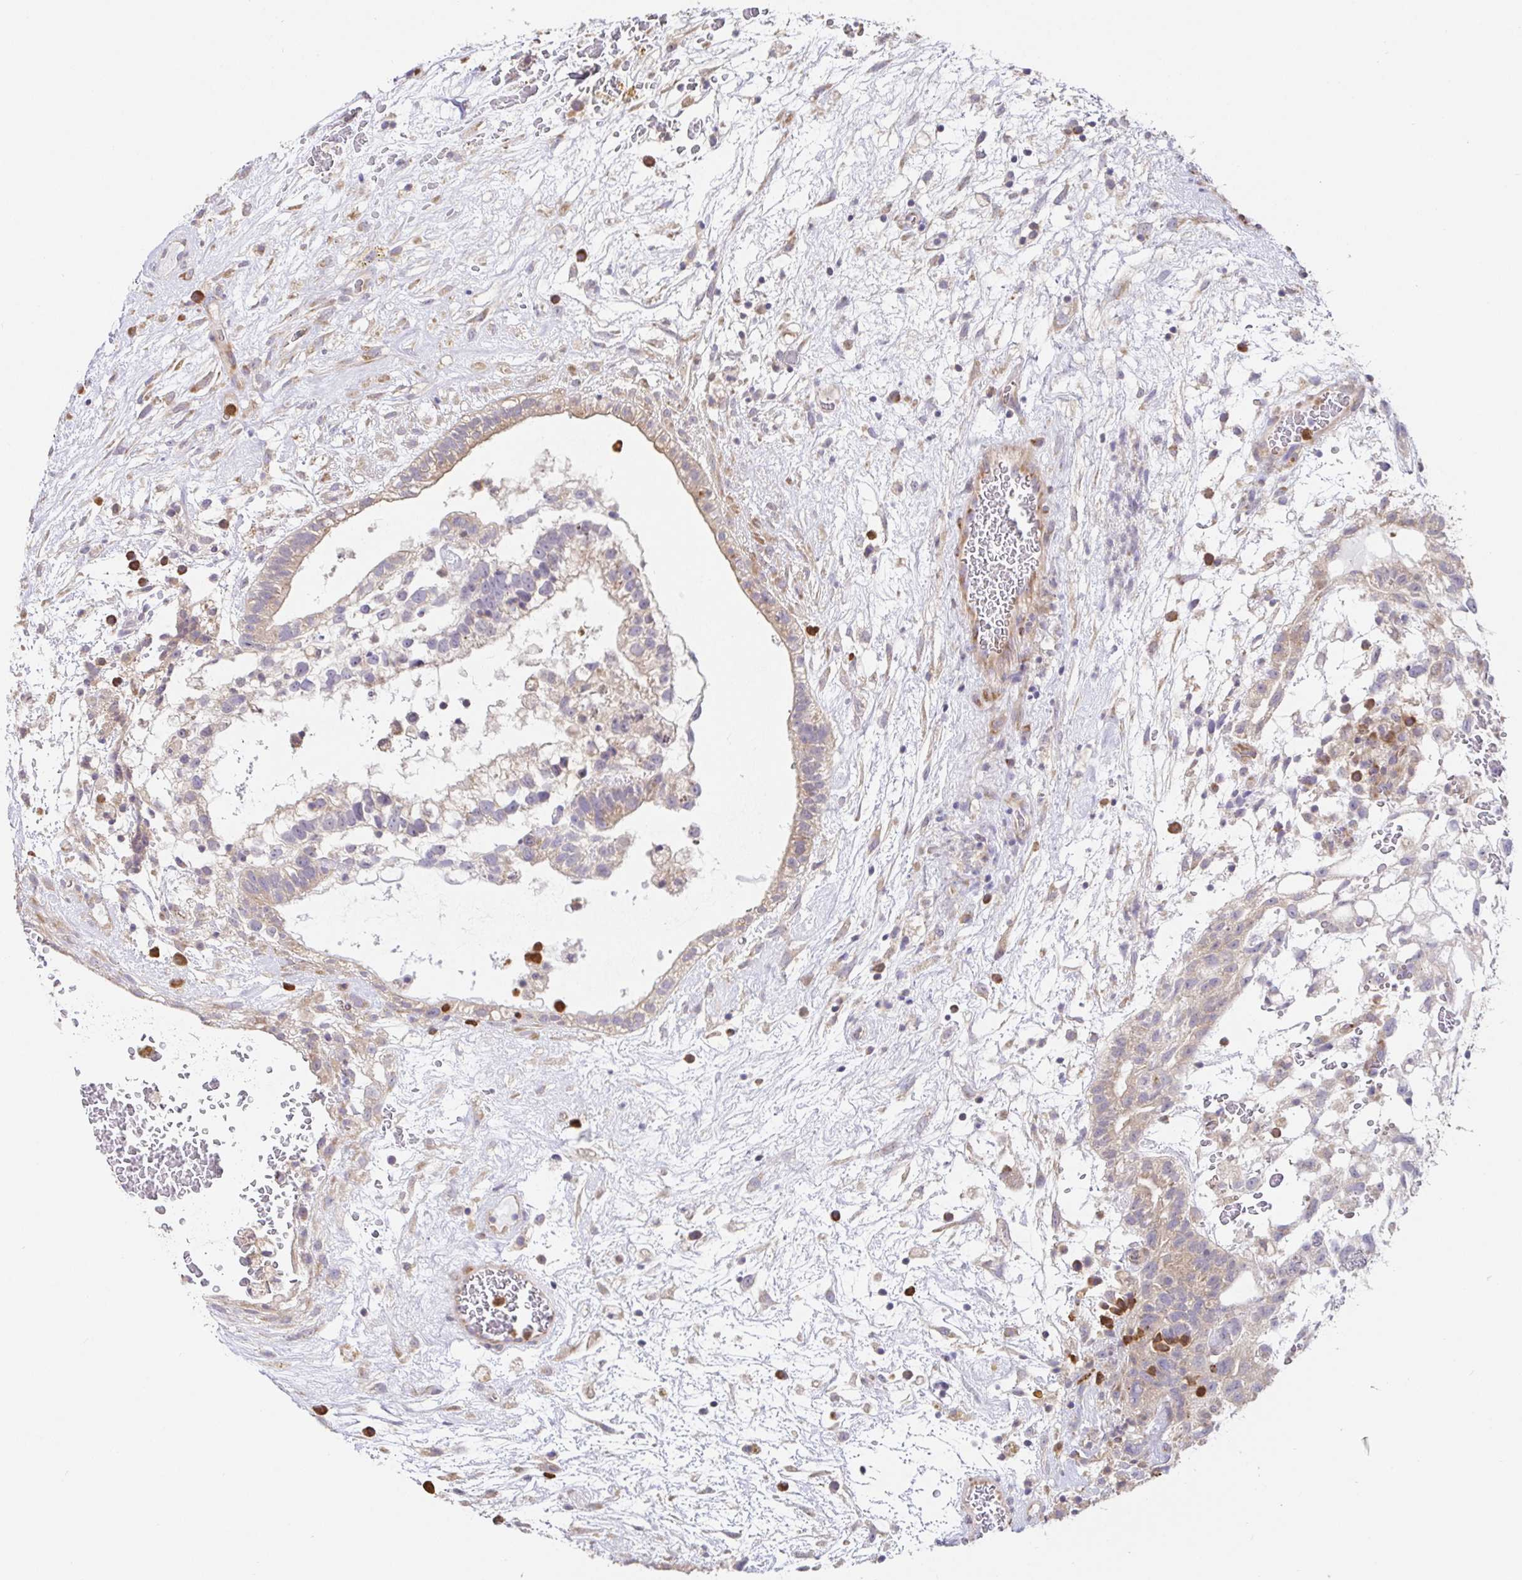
{"staining": {"intensity": "weak", "quantity": "25%-75%", "location": "cytoplasmic/membranous"}, "tissue": "testis cancer", "cell_type": "Tumor cells", "image_type": "cancer", "snomed": [{"axis": "morphology", "description": "Normal tissue, NOS"}, {"axis": "morphology", "description": "Carcinoma, Embryonal, NOS"}, {"axis": "topography", "description": "Testis"}], "caption": "Testis cancer (embryonal carcinoma) stained with a protein marker exhibits weak staining in tumor cells.", "gene": "PDPK1", "patient": {"sex": "male", "age": 32}}